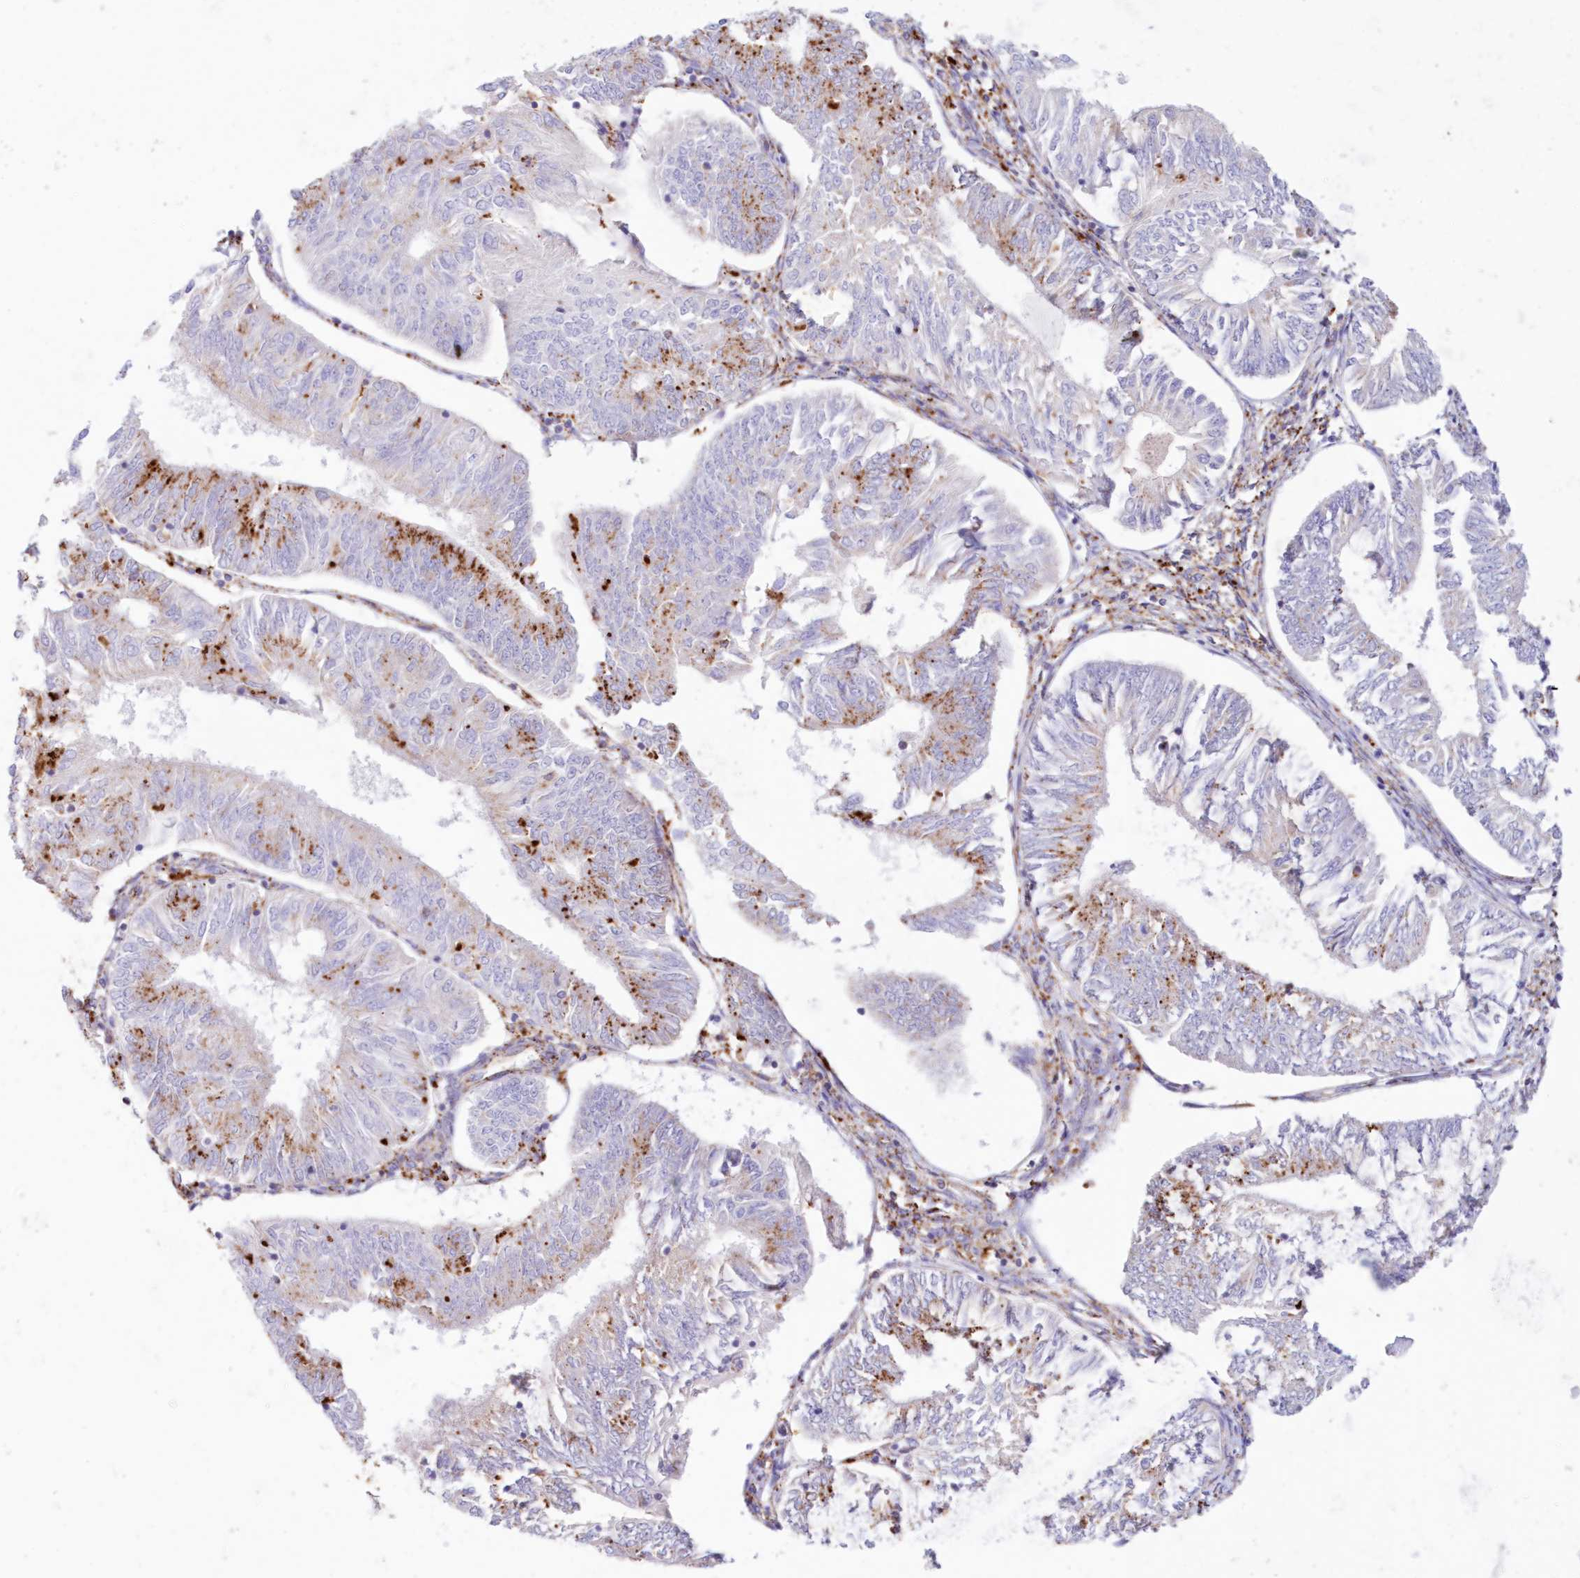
{"staining": {"intensity": "moderate", "quantity": "25%-75%", "location": "cytoplasmic/membranous"}, "tissue": "endometrial cancer", "cell_type": "Tumor cells", "image_type": "cancer", "snomed": [{"axis": "morphology", "description": "Adenocarcinoma, NOS"}, {"axis": "topography", "description": "Endometrium"}], "caption": "Adenocarcinoma (endometrial) was stained to show a protein in brown. There is medium levels of moderate cytoplasmic/membranous expression in about 25%-75% of tumor cells. (Brightfield microscopy of DAB IHC at high magnification).", "gene": "TPP1", "patient": {"sex": "female", "age": 58}}